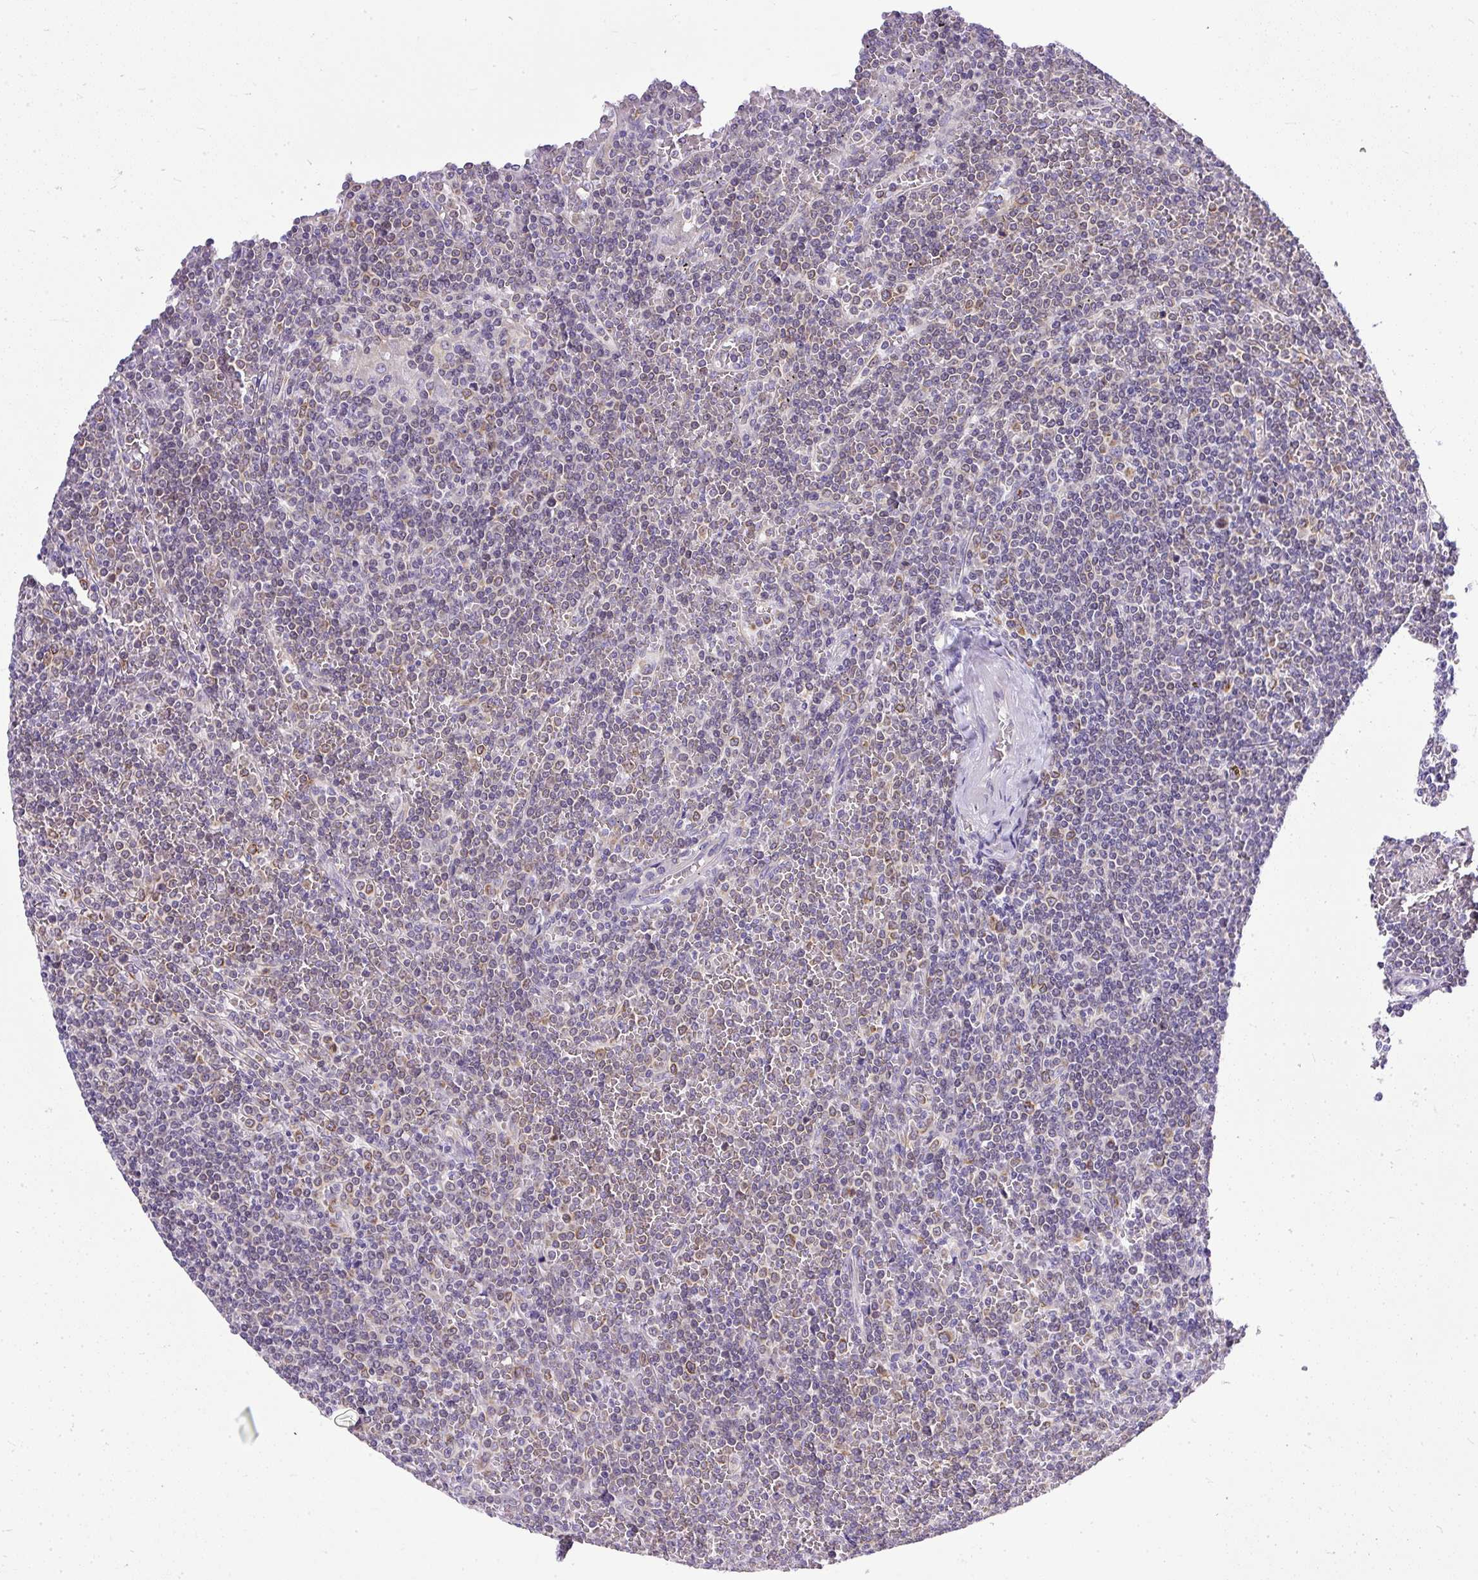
{"staining": {"intensity": "moderate", "quantity": "<25%", "location": "cytoplasmic/membranous"}, "tissue": "lymphoma", "cell_type": "Tumor cells", "image_type": "cancer", "snomed": [{"axis": "morphology", "description": "Malignant lymphoma, non-Hodgkin's type, Low grade"}, {"axis": "topography", "description": "Spleen"}], "caption": "Immunohistochemical staining of malignant lymphoma, non-Hodgkin's type (low-grade) shows low levels of moderate cytoplasmic/membranous protein expression in about <25% of tumor cells.", "gene": "AMFR", "patient": {"sex": "female", "age": 19}}